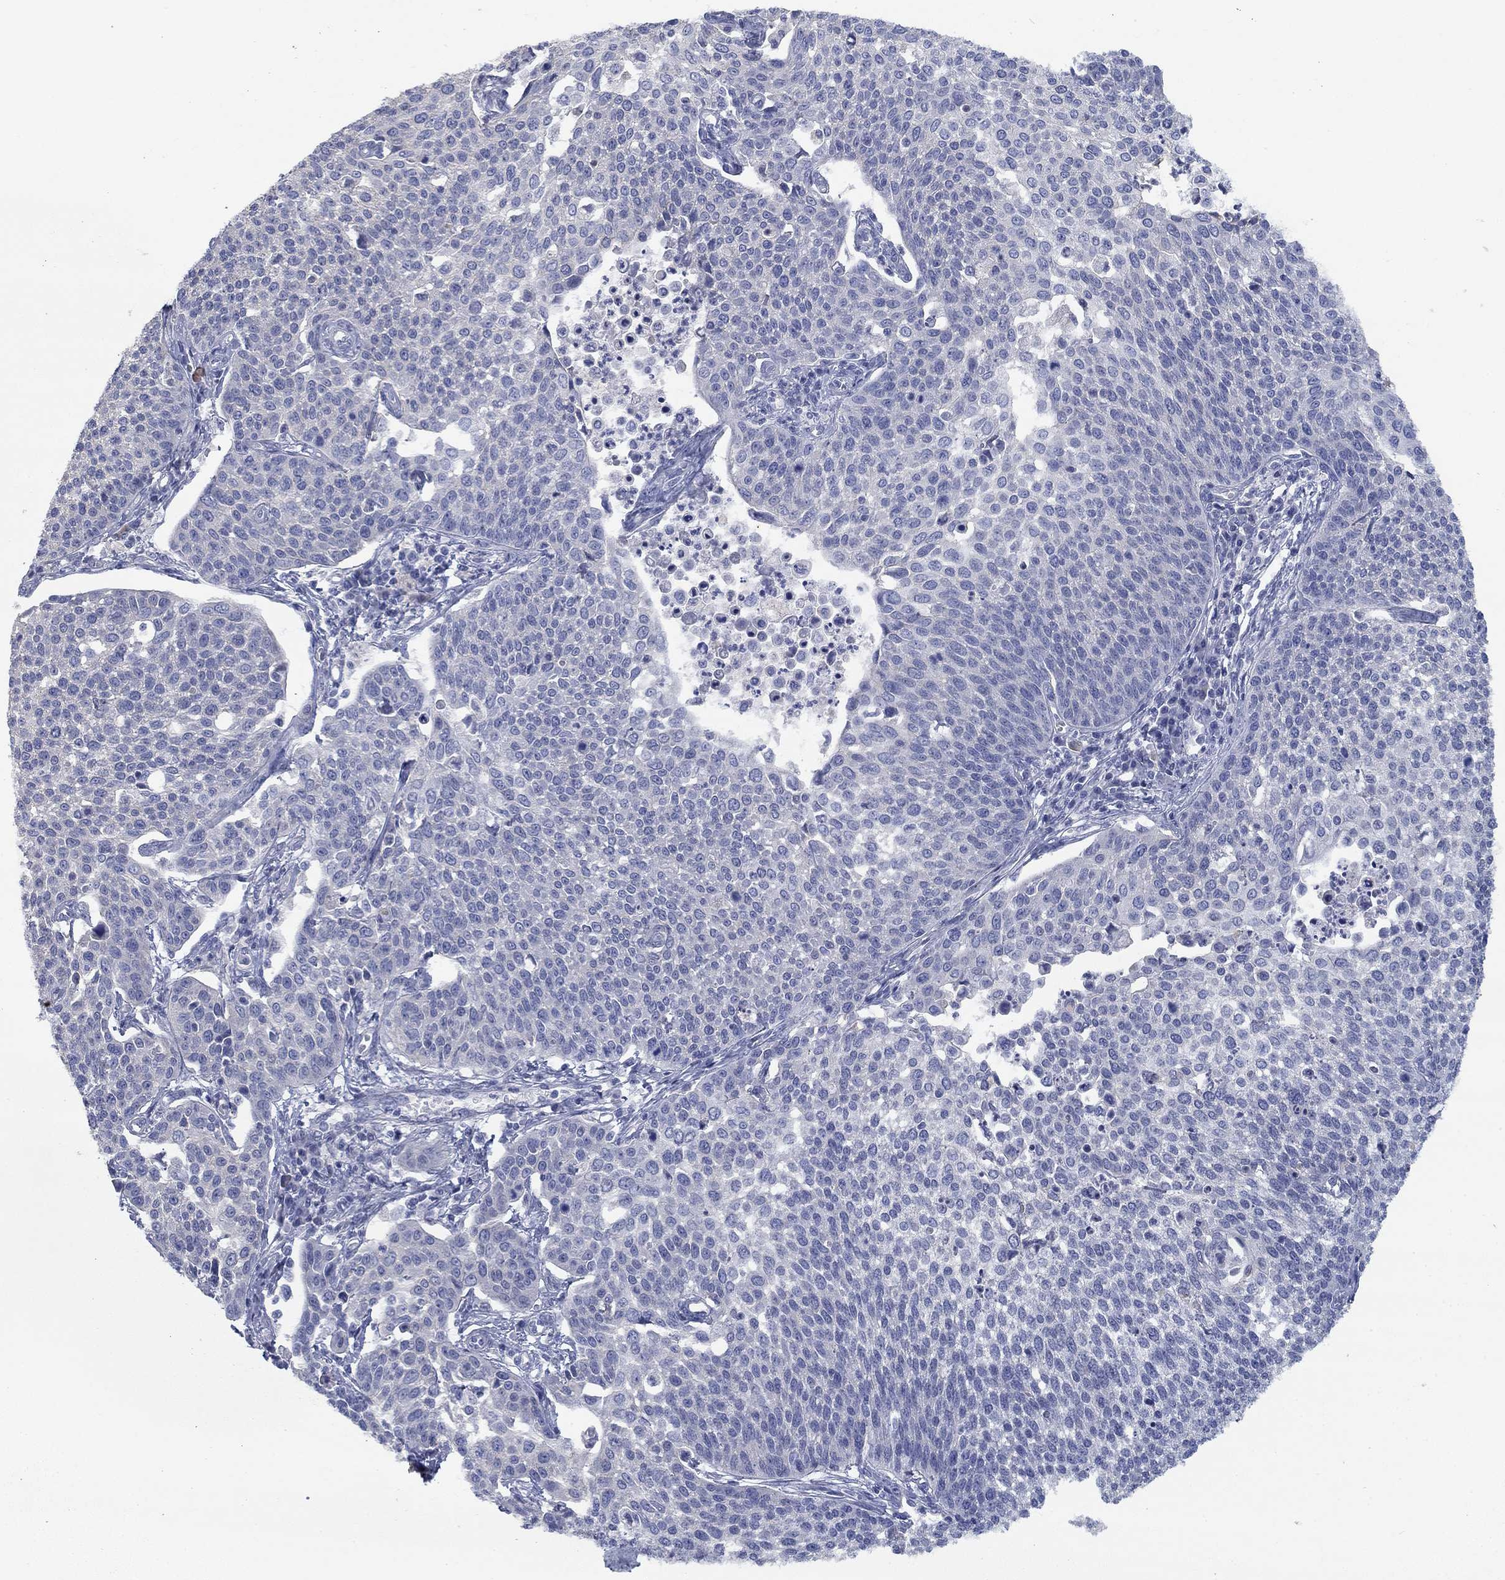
{"staining": {"intensity": "negative", "quantity": "none", "location": "none"}, "tissue": "cervical cancer", "cell_type": "Tumor cells", "image_type": "cancer", "snomed": [{"axis": "morphology", "description": "Squamous cell carcinoma, NOS"}, {"axis": "topography", "description": "Cervix"}], "caption": "Human squamous cell carcinoma (cervical) stained for a protein using immunohistochemistry displays no expression in tumor cells.", "gene": "APOC3", "patient": {"sex": "female", "age": 34}}